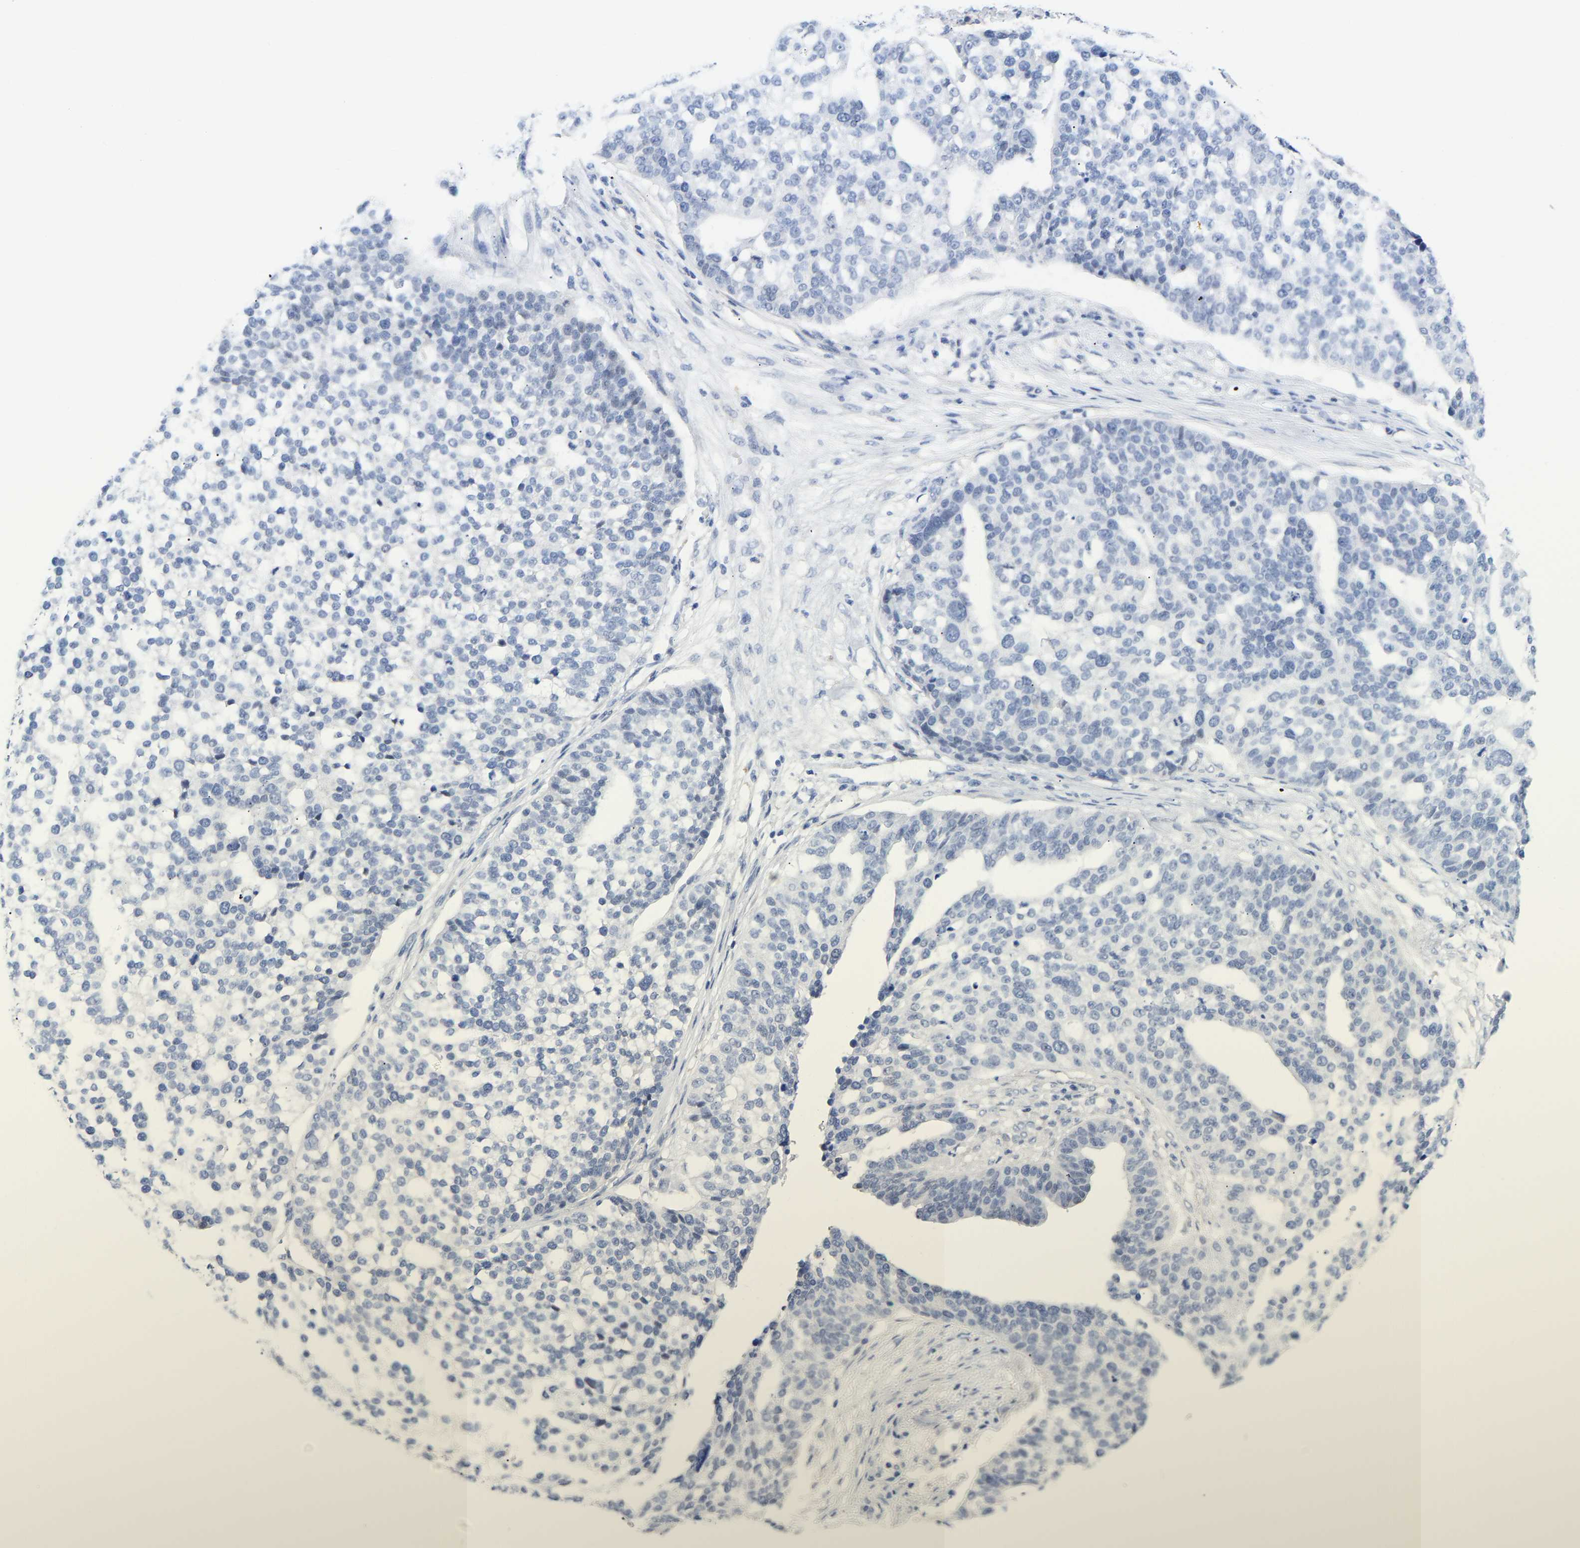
{"staining": {"intensity": "negative", "quantity": "none", "location": "none"}, "tissue": "ovarian cancer", "cell_type": "Tumor cells", "image_type": "cancer", "snomed": [{"axis": "morphology", "description": "Cystadenocarcinoma, serous, NOS"}, {"axis": "topography", "description": "Ovary"}], "caption": "Protein analysis of ovarian cancer (serous cystadenocarcinoma) shows no significant positivity in tumor cells.", "gene": "AMPH", "patient": {"sex": "female", "age": 59}}